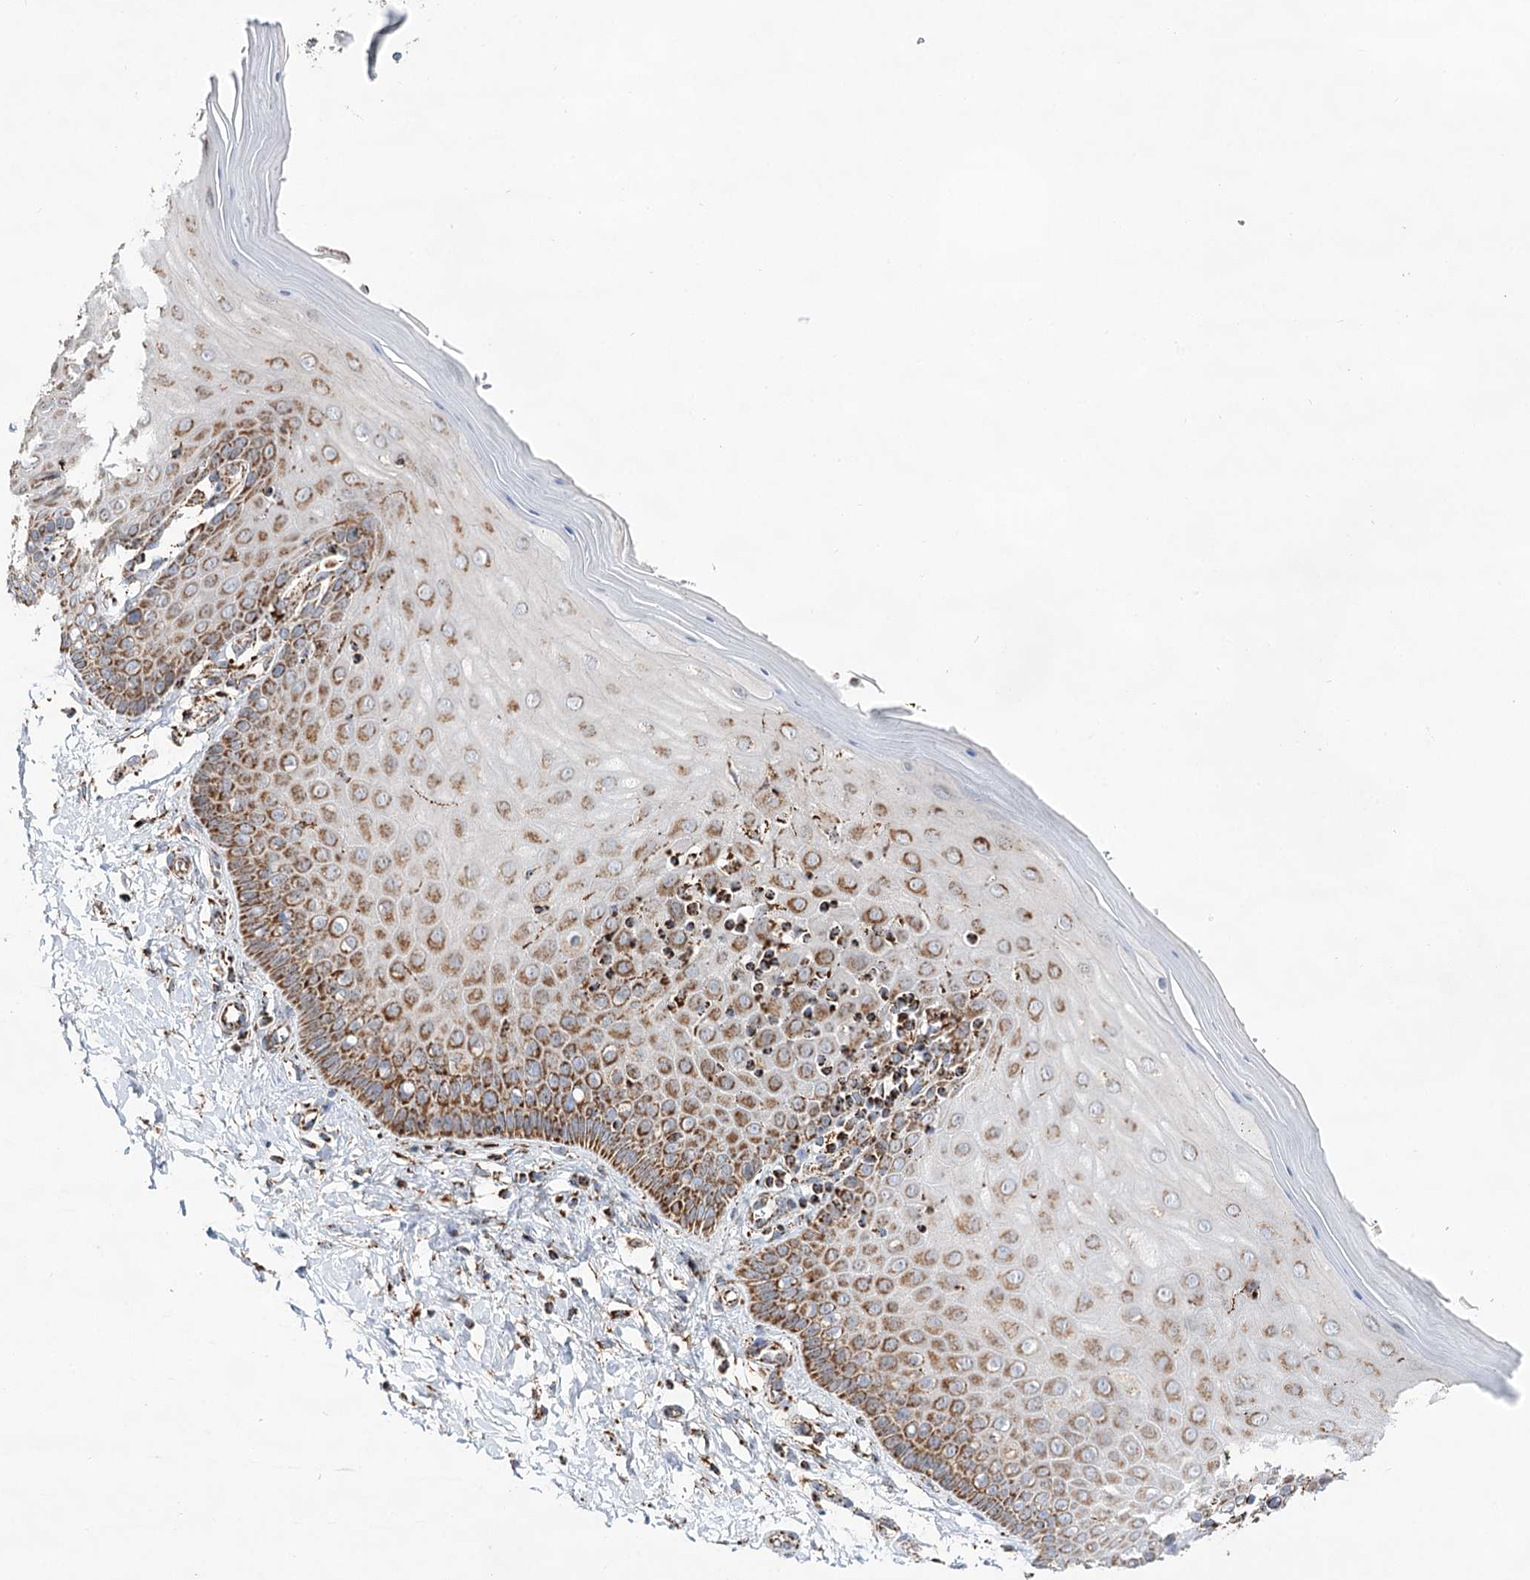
{"staining": {"intensity": "strong", "quantity": ">75%", "location": "cytoplasmic/membranous"}, "tissue": "cervix", "cell_type": "Glandular cells", "image_type": "normal", "snomed": [{"axis": "morphology", "description": "Normal tissue, NOS"}, {"axis": "topography", "description": "Cervix"}], "caption": "Strong cytoplasmic/membranous expression for a protein is seen in about >75% of glandular cells of normal cervix using IHC.", "gene": "NADK2", "patient": {"sex": "female", "age": 55}}